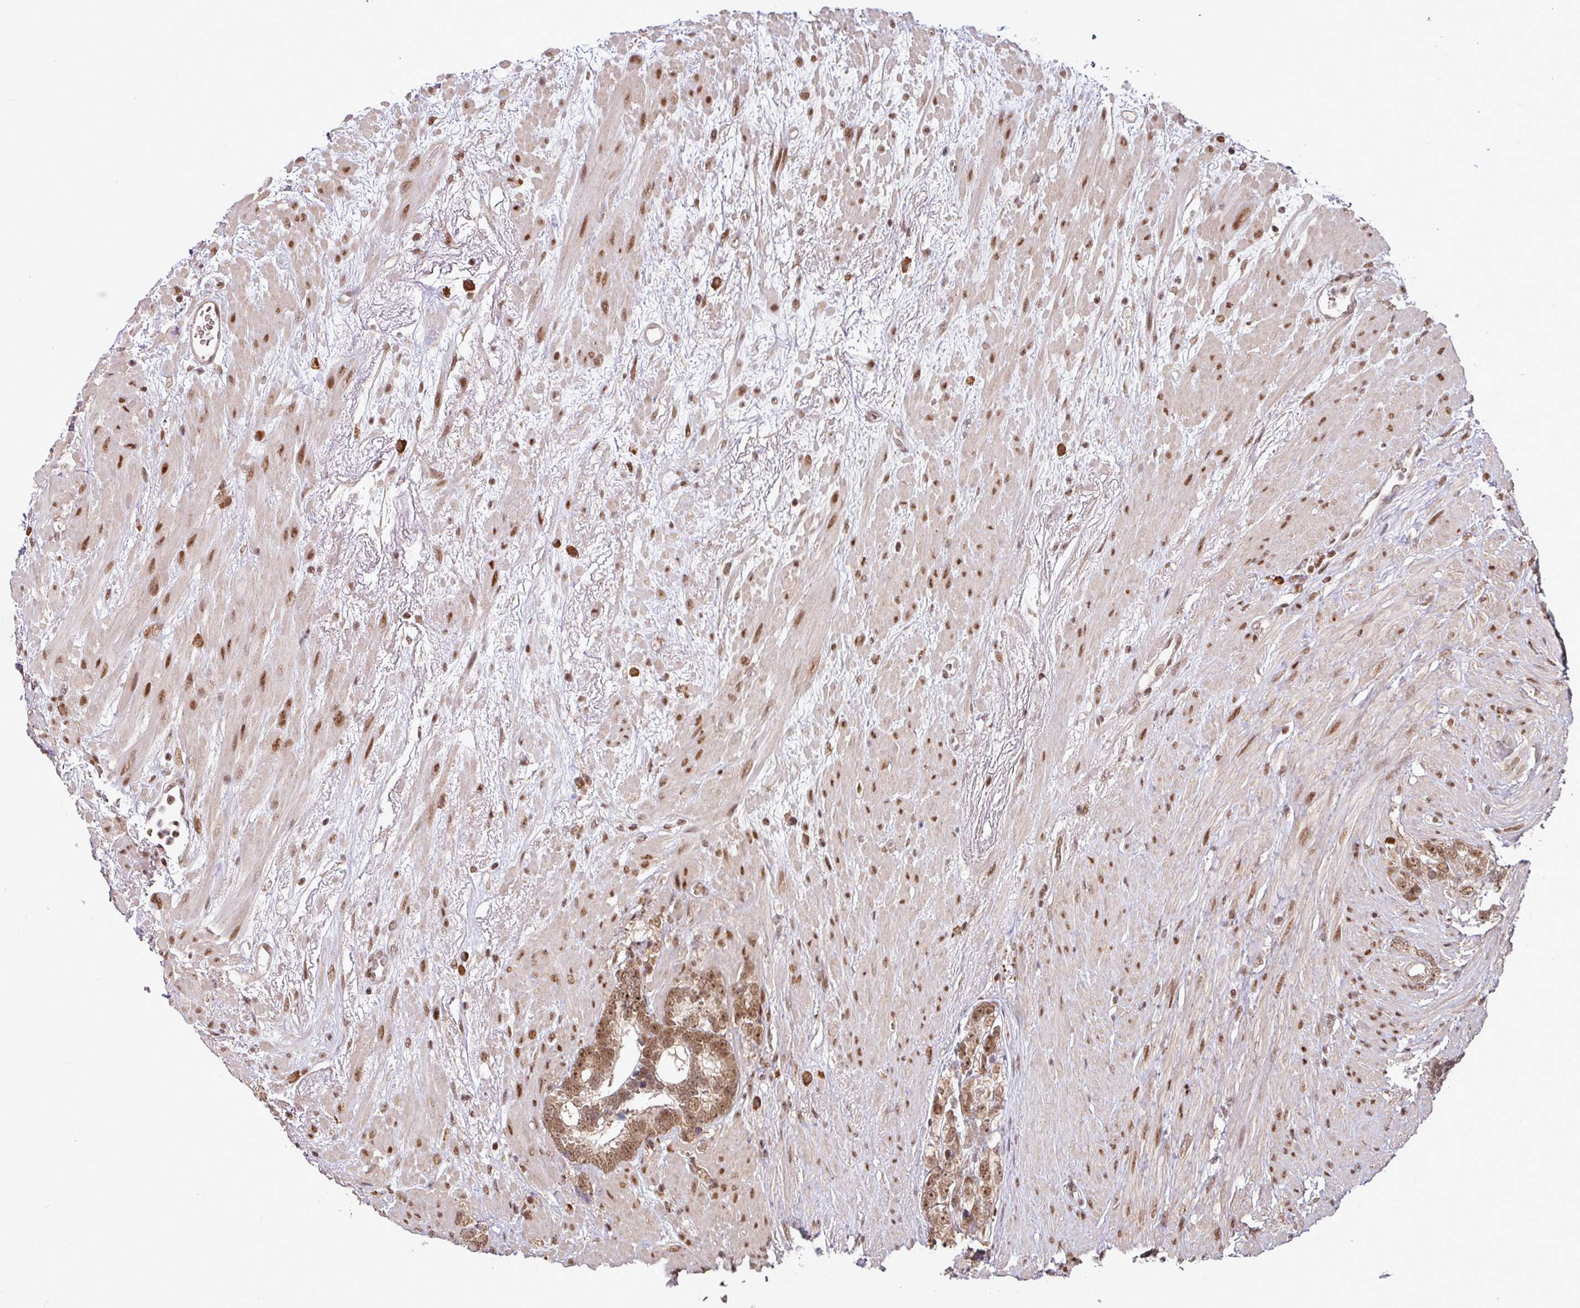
{"staining": {"intensity": "moderate", "quantity": ">75%", "location": "nuclear"}, "tissue": "prostate cancer", "cell_type": "Tumor cells", "image_type": "cancer", "snomed": [{"axis": "morphology", "description": "Adenocarcinoma, High grade"}, {"axis": "topography", "description": "Prostate"}], "caption": "Prostate cancer (high-grade adenocarcinoma) stained with immunohistochemistry (IHC) shows moderate nuclear staining in about >75% of tumor cells. The protein is shown in brown color, while the nuclei are stained blue.", "gene": "PHF23", "patient": {"sex": "male", "age": 74}}